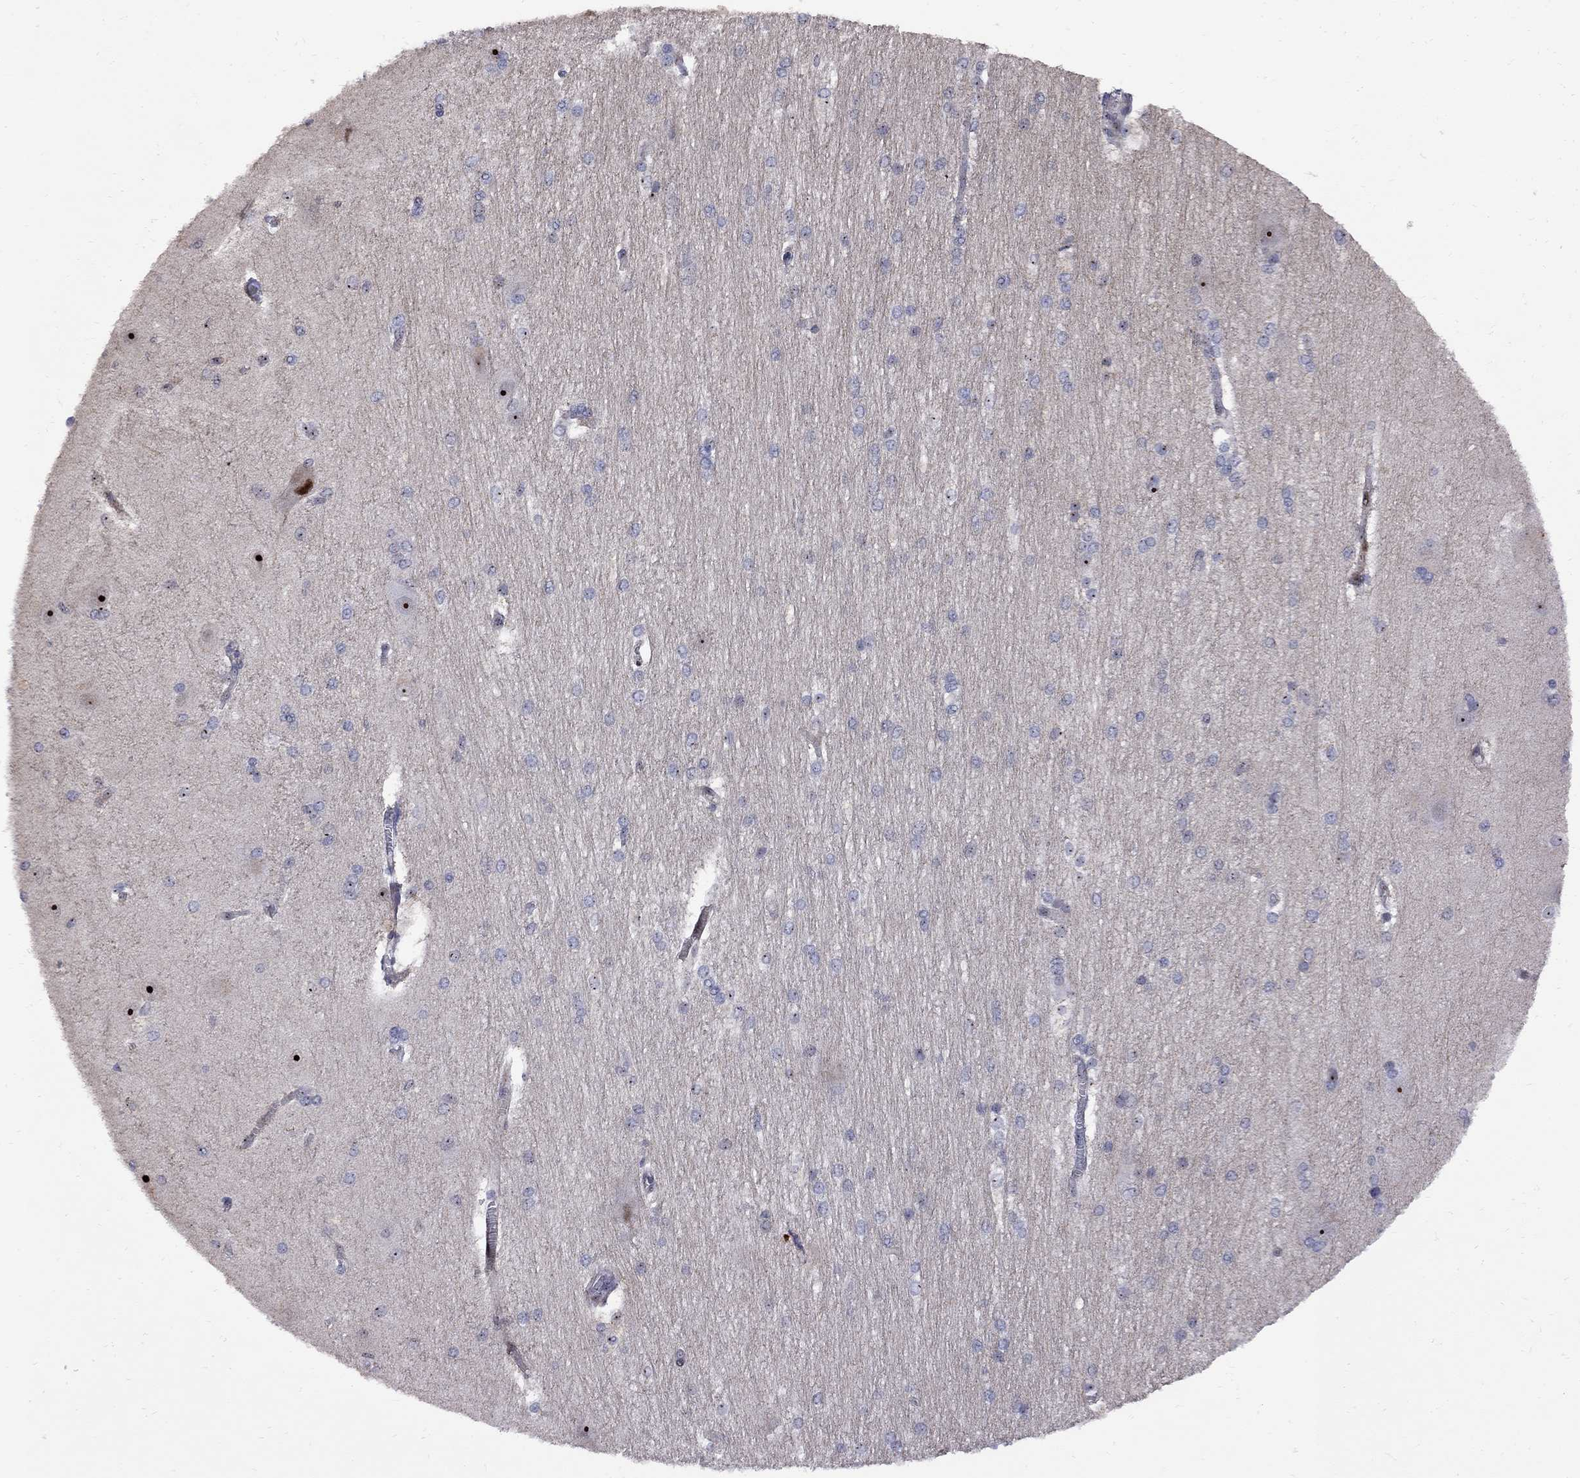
{"staining": {"intensity": "moderate", "quantity": "<25%", "location": "nuclear"}, "tissue": "hippocampus", "cell_type": "Glial cells", "image_type": "normal", "snomed": [{"axis": "morphology", "description": "Normal tissue, NOS"}, {"axis": "topography", "description": "Cerebral cortex"}, {"axis": "topography", "description": "Hippocampus"}], "caption": "The photomicrograph shows staining of benign hippocampus, revealing moderate nuclear protein expression (brown color) within glial cells.", "gene": "DHX33", "patient": {"sex": "female", "age": 19}}